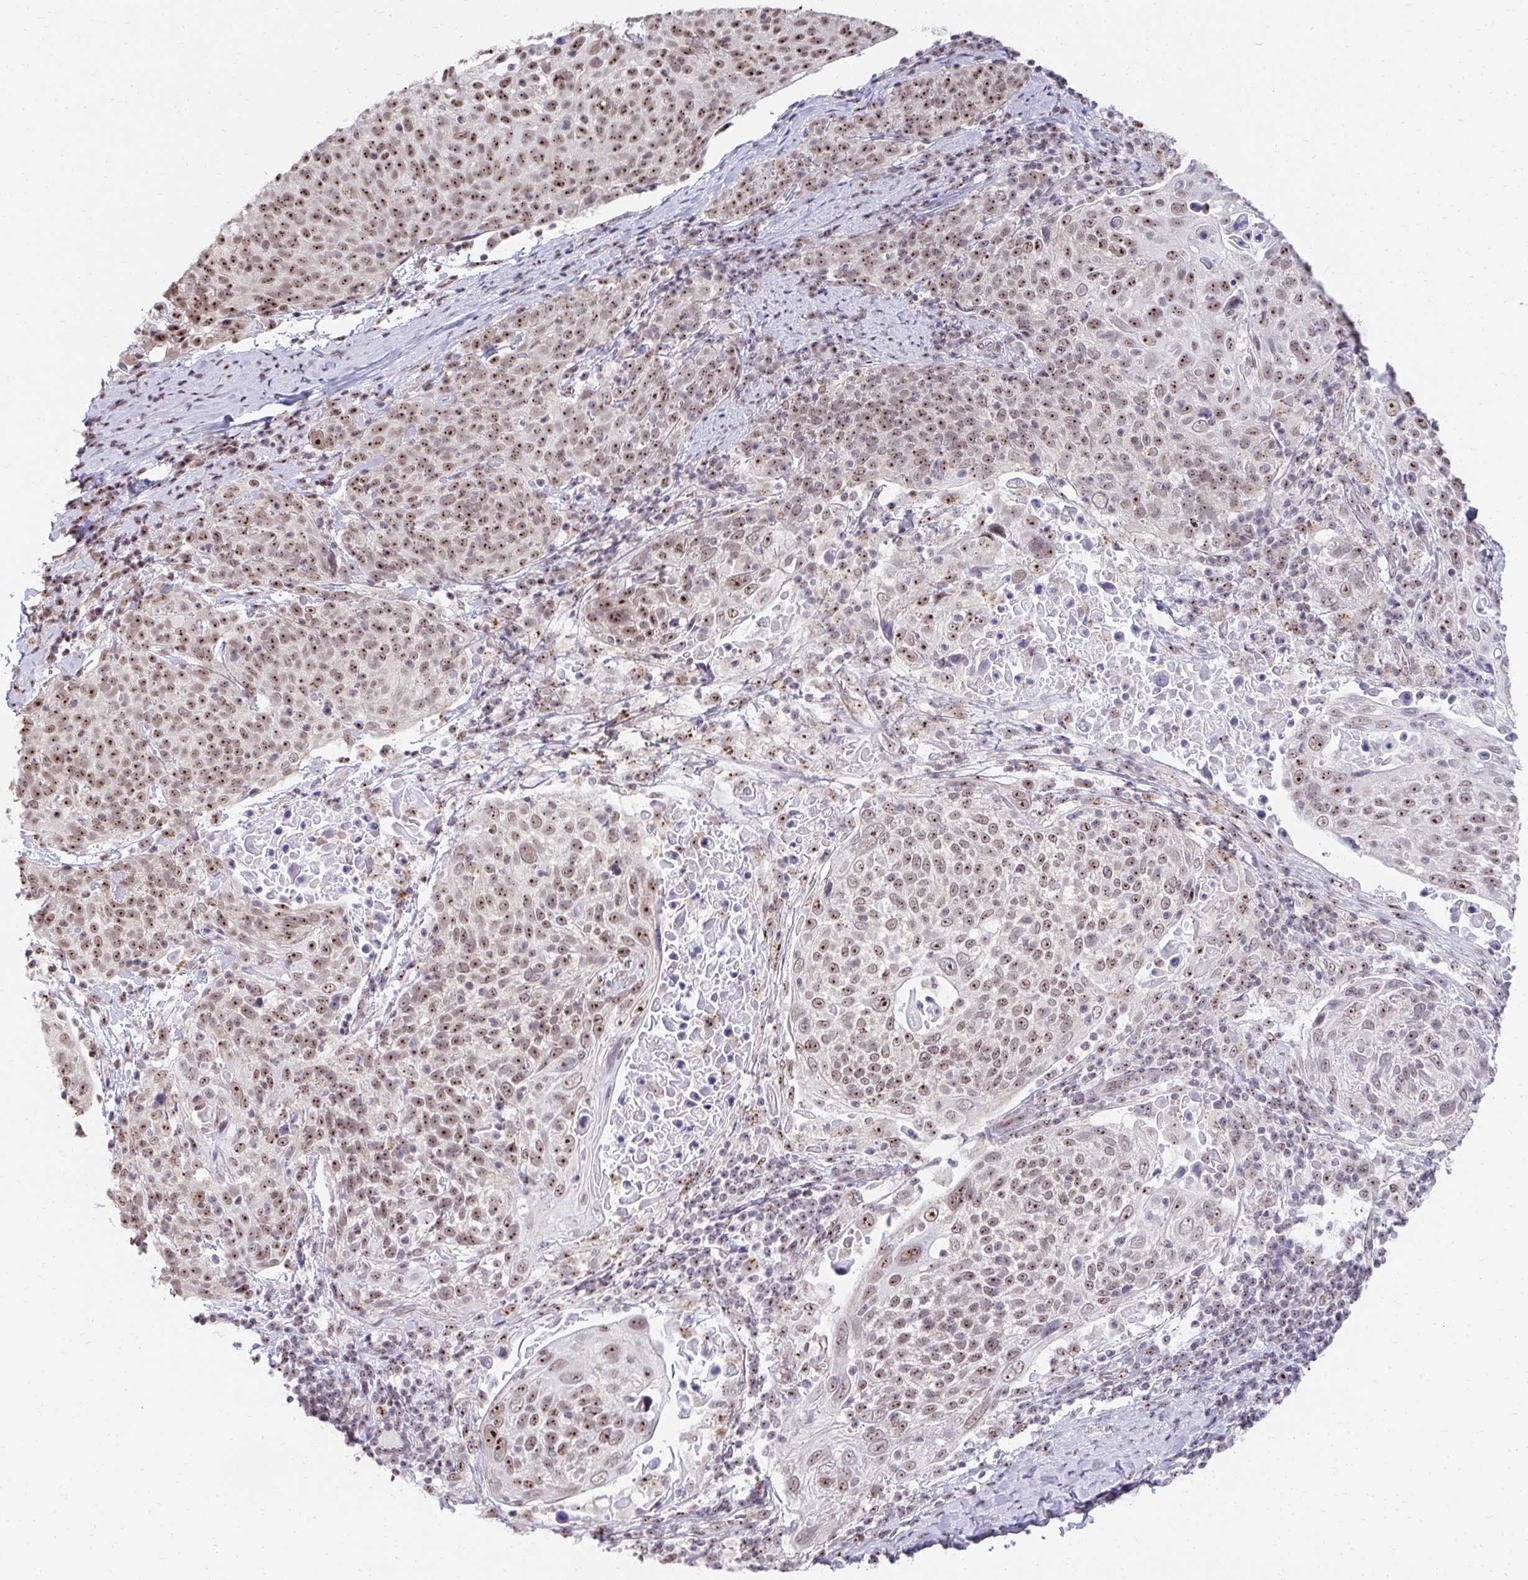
{"staining": {"intensity": "moderate", "quantity": "25%-75%", "location": "nuclear"}, "tissue": "cervical cancer", "cell_type": "Tumor cells", "image_type": "cancer", "snomed": [{"axis": "morphology", "description": "Squamous cell carcinoma, NOS"}, {"axis": "topography", "description": "Cervix"}], "caption": "Immunohistochemistry (IHC) (DAB) staining of cervical cancer exhibits moderate nuclear protein staining in about 25%-75% of tumor cells.", "gene": "HIRA", "patient": {"sex": "female", "age": 61}}